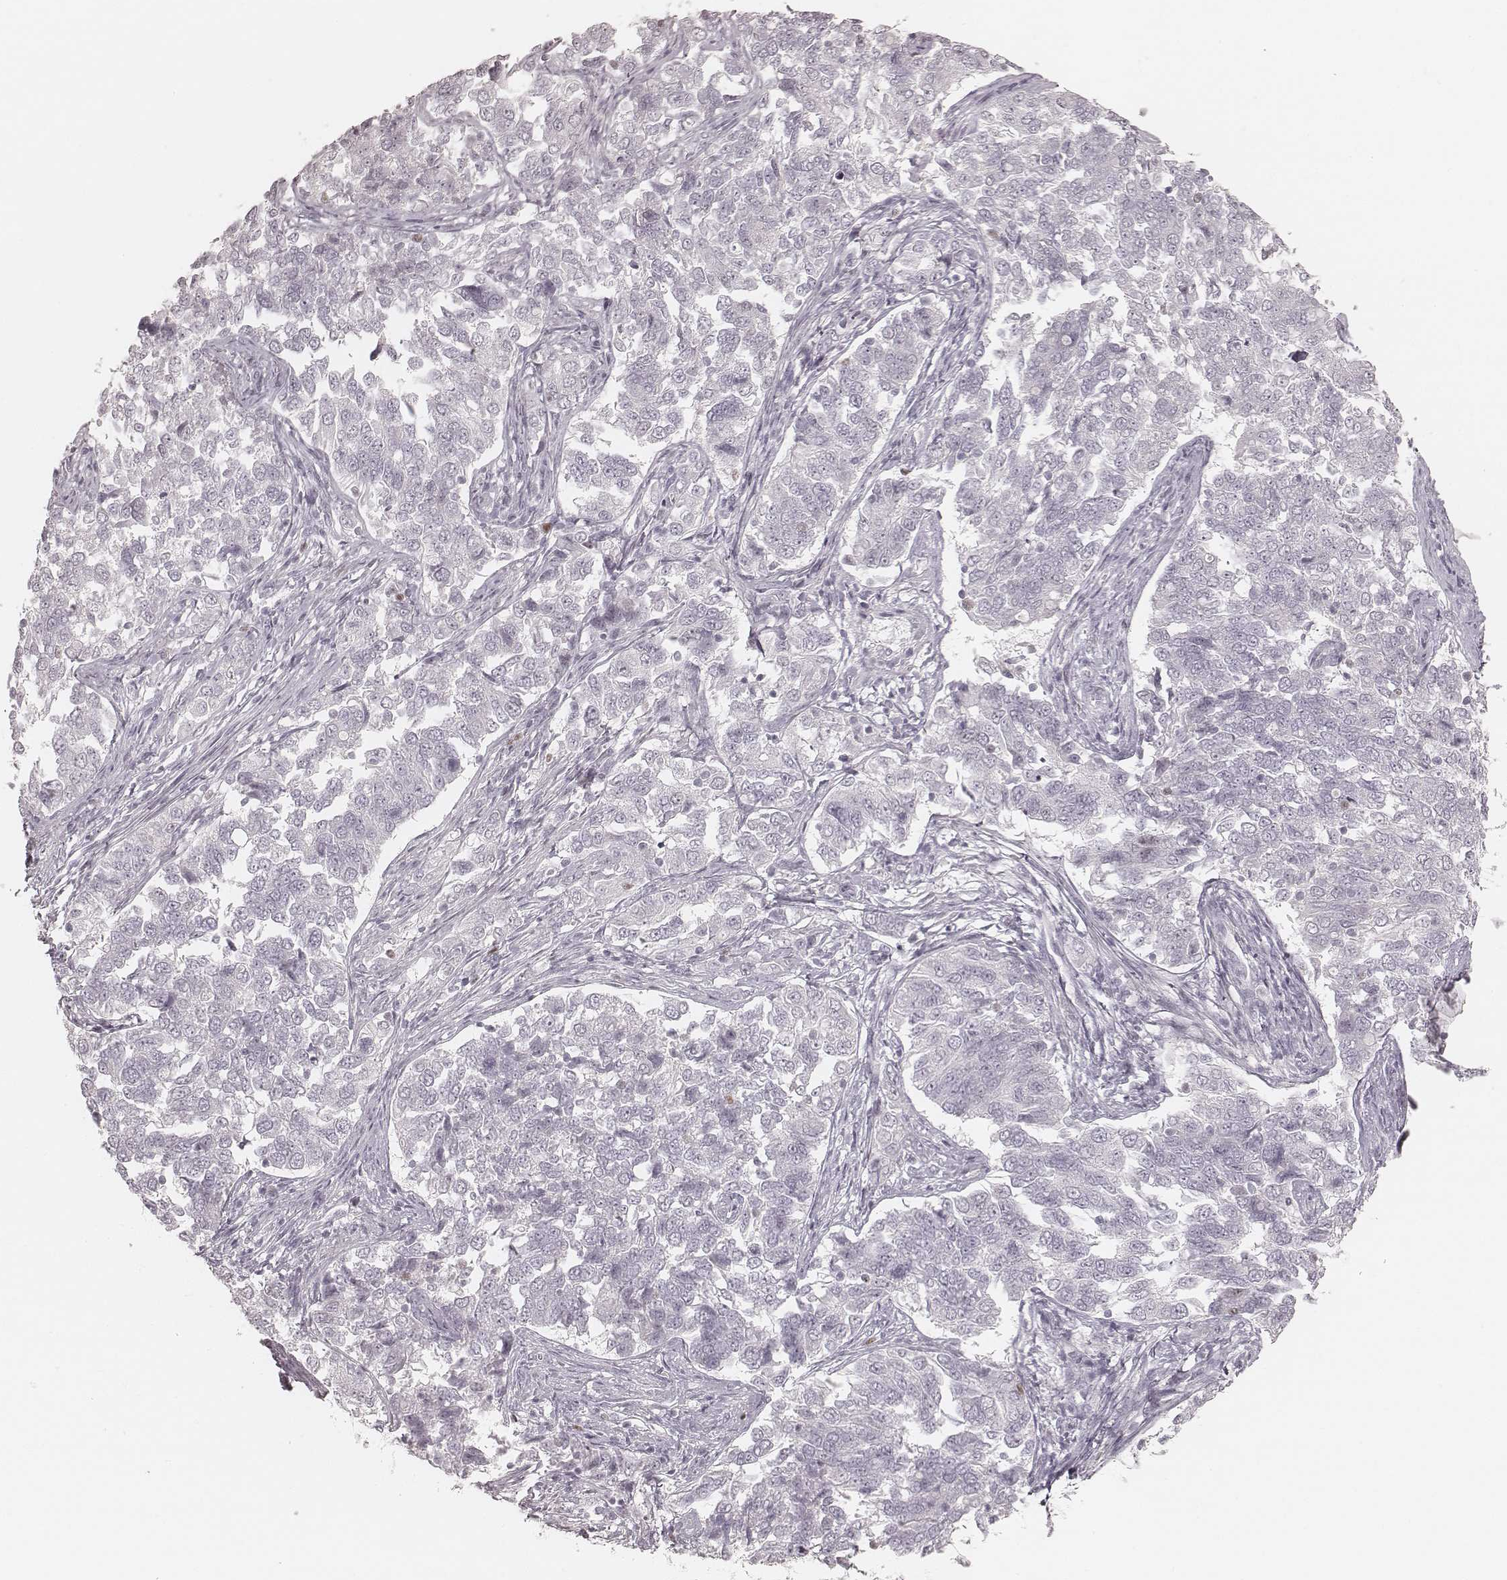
{"staining": {"intensity": "negative", "quantity": "none", "location": "none"}, "tissue": "endometrial cancer", "cell_type": "Tumor cells", "image_type": "cancer", "snomed": [{"axis": "morphology", "description": "Adenocarcinoma, NOS"}, {"axis": "topography", "description": "Endometrium"}], "caption": "The photomicrograph shows no staining of tumor cells in endometrial cancer.", "gene": "TEX37", "patient": {"sex": "female", "age": 43}}